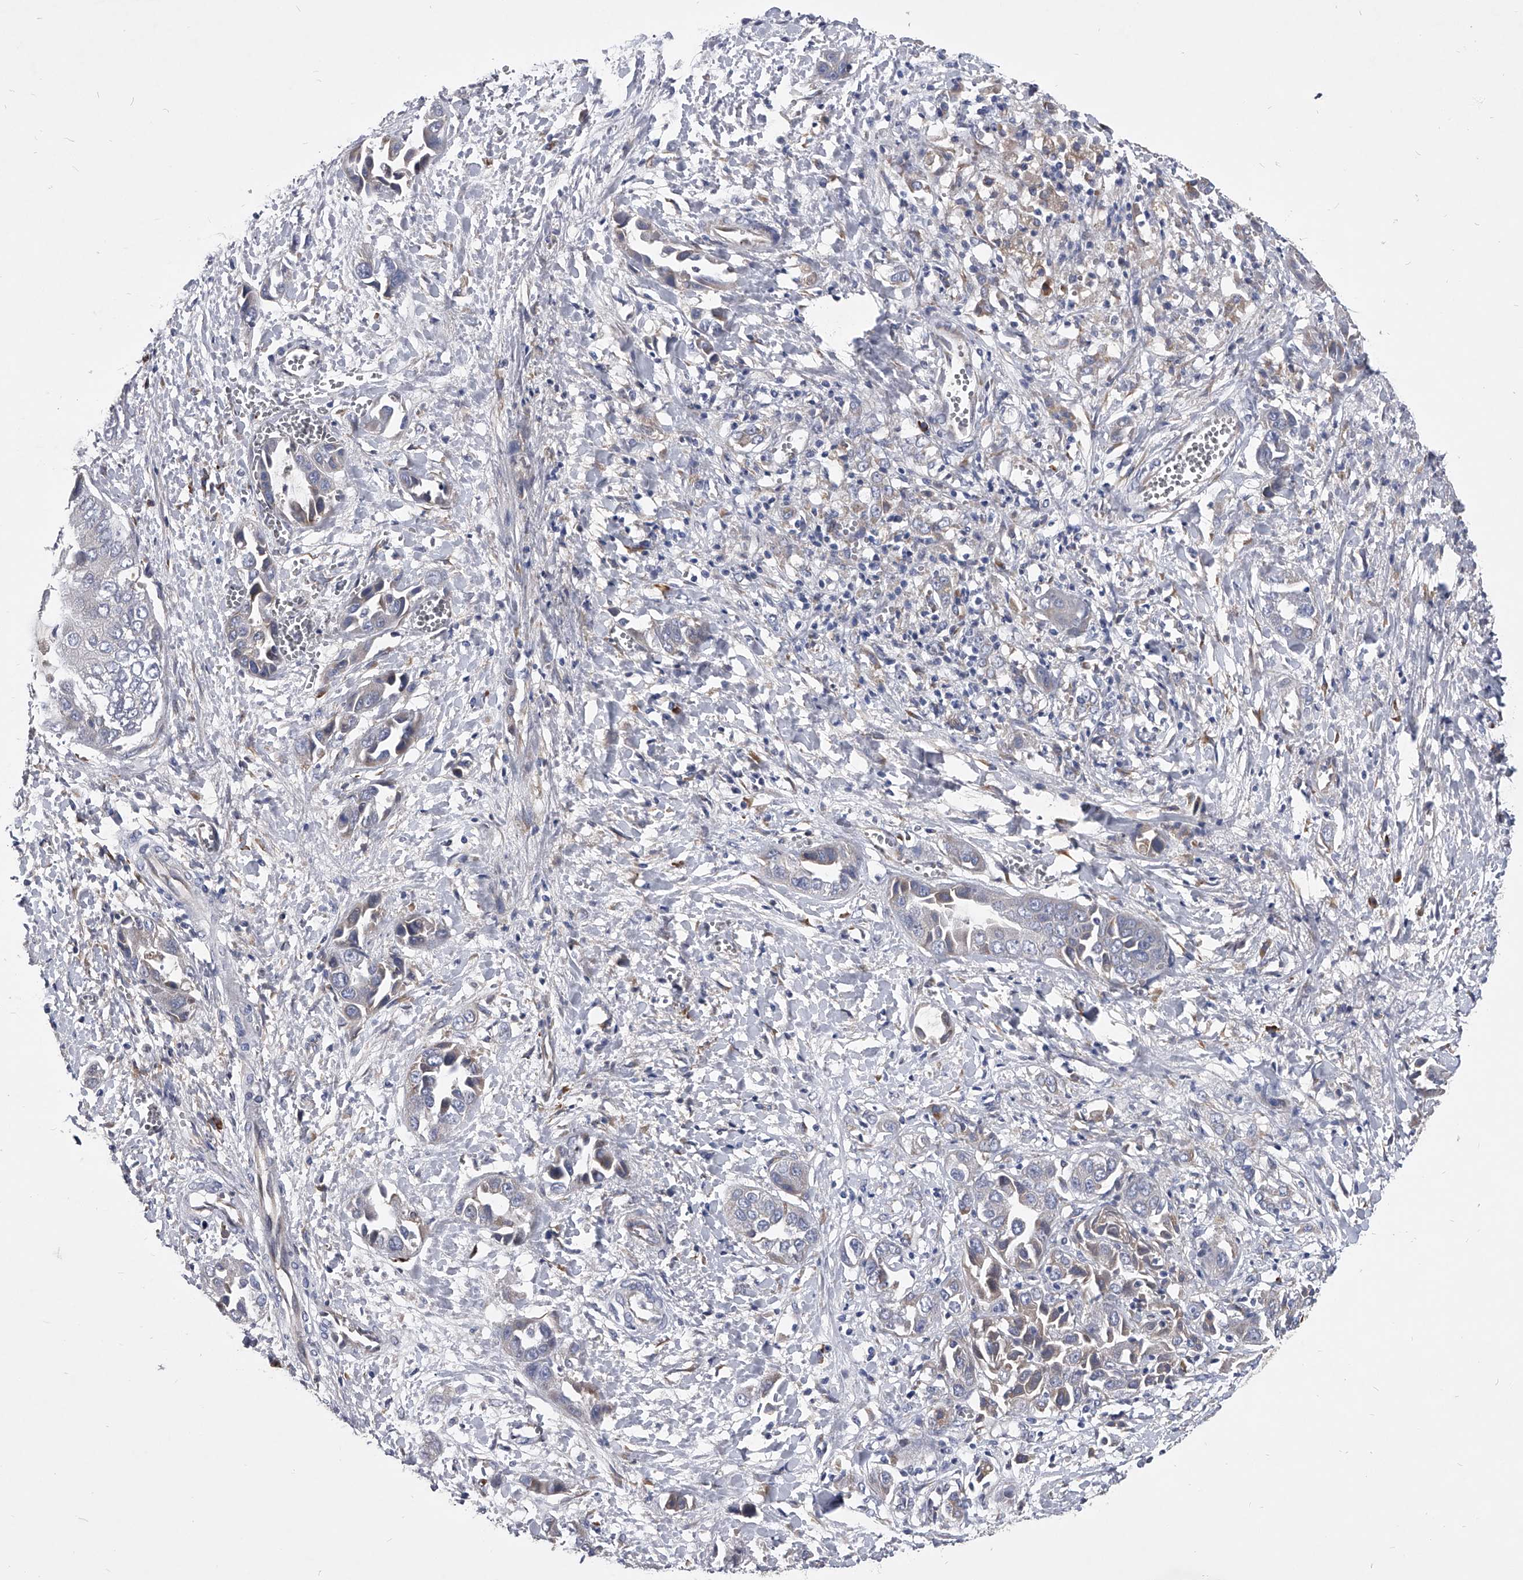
{"staining": {"intensity": "negative", "quantity": "none", "location": "none"}, "tissue": "liver cancer", "cell_type": "Tumor cells", "image_type": "cancer", "snomed": [{"axis": "morphology", "description": "Cholangiocarcinoma"}, {"axis": "topography", "description": "Liver"}], "caption": "IHC of human liver cholangiocarcinoma reveals no staining in tumor cells.", "gene": "CCR4", "patient": {"sex": "female", "age": 52}}